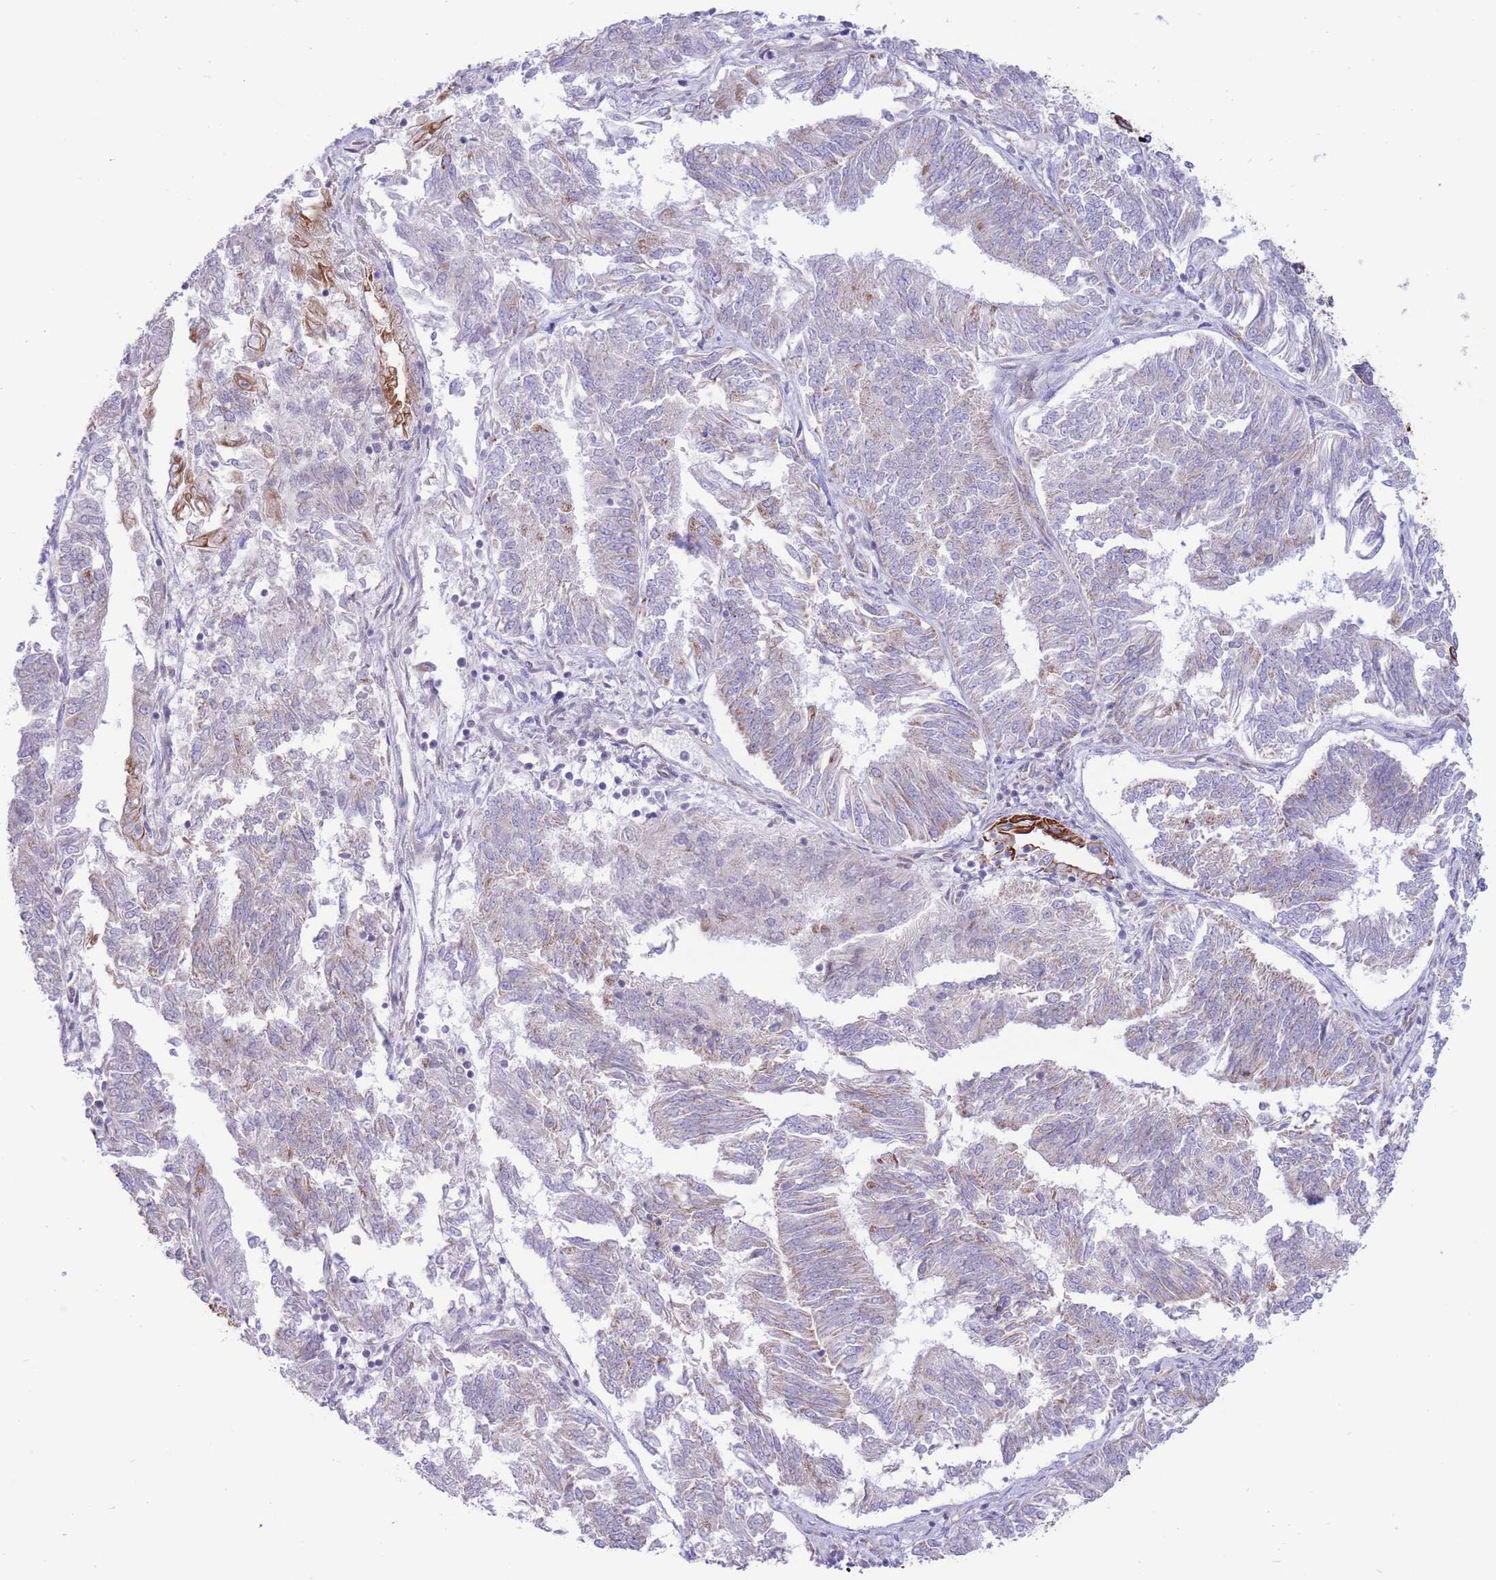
{"staining": {"intensity": "weak", "quantity": "<25%", "location": "cytoplasmic/membranous"}, "tissue": "endometrial cancer", "cell_type": "Tumor cells", "image_type": "cancer", "snomed": [{"axis": "morphology", "description": "Adenocarcinoma, NOS"}, {"axis": "topography", "description": "Endometrium"}], "caption": "The histopathology image demonstrates no staining of tumor cells in endometrial cancer (adenocarcinoma).", "gene": "MRPS31", "patient": {"sex": "female", "age": 58}}